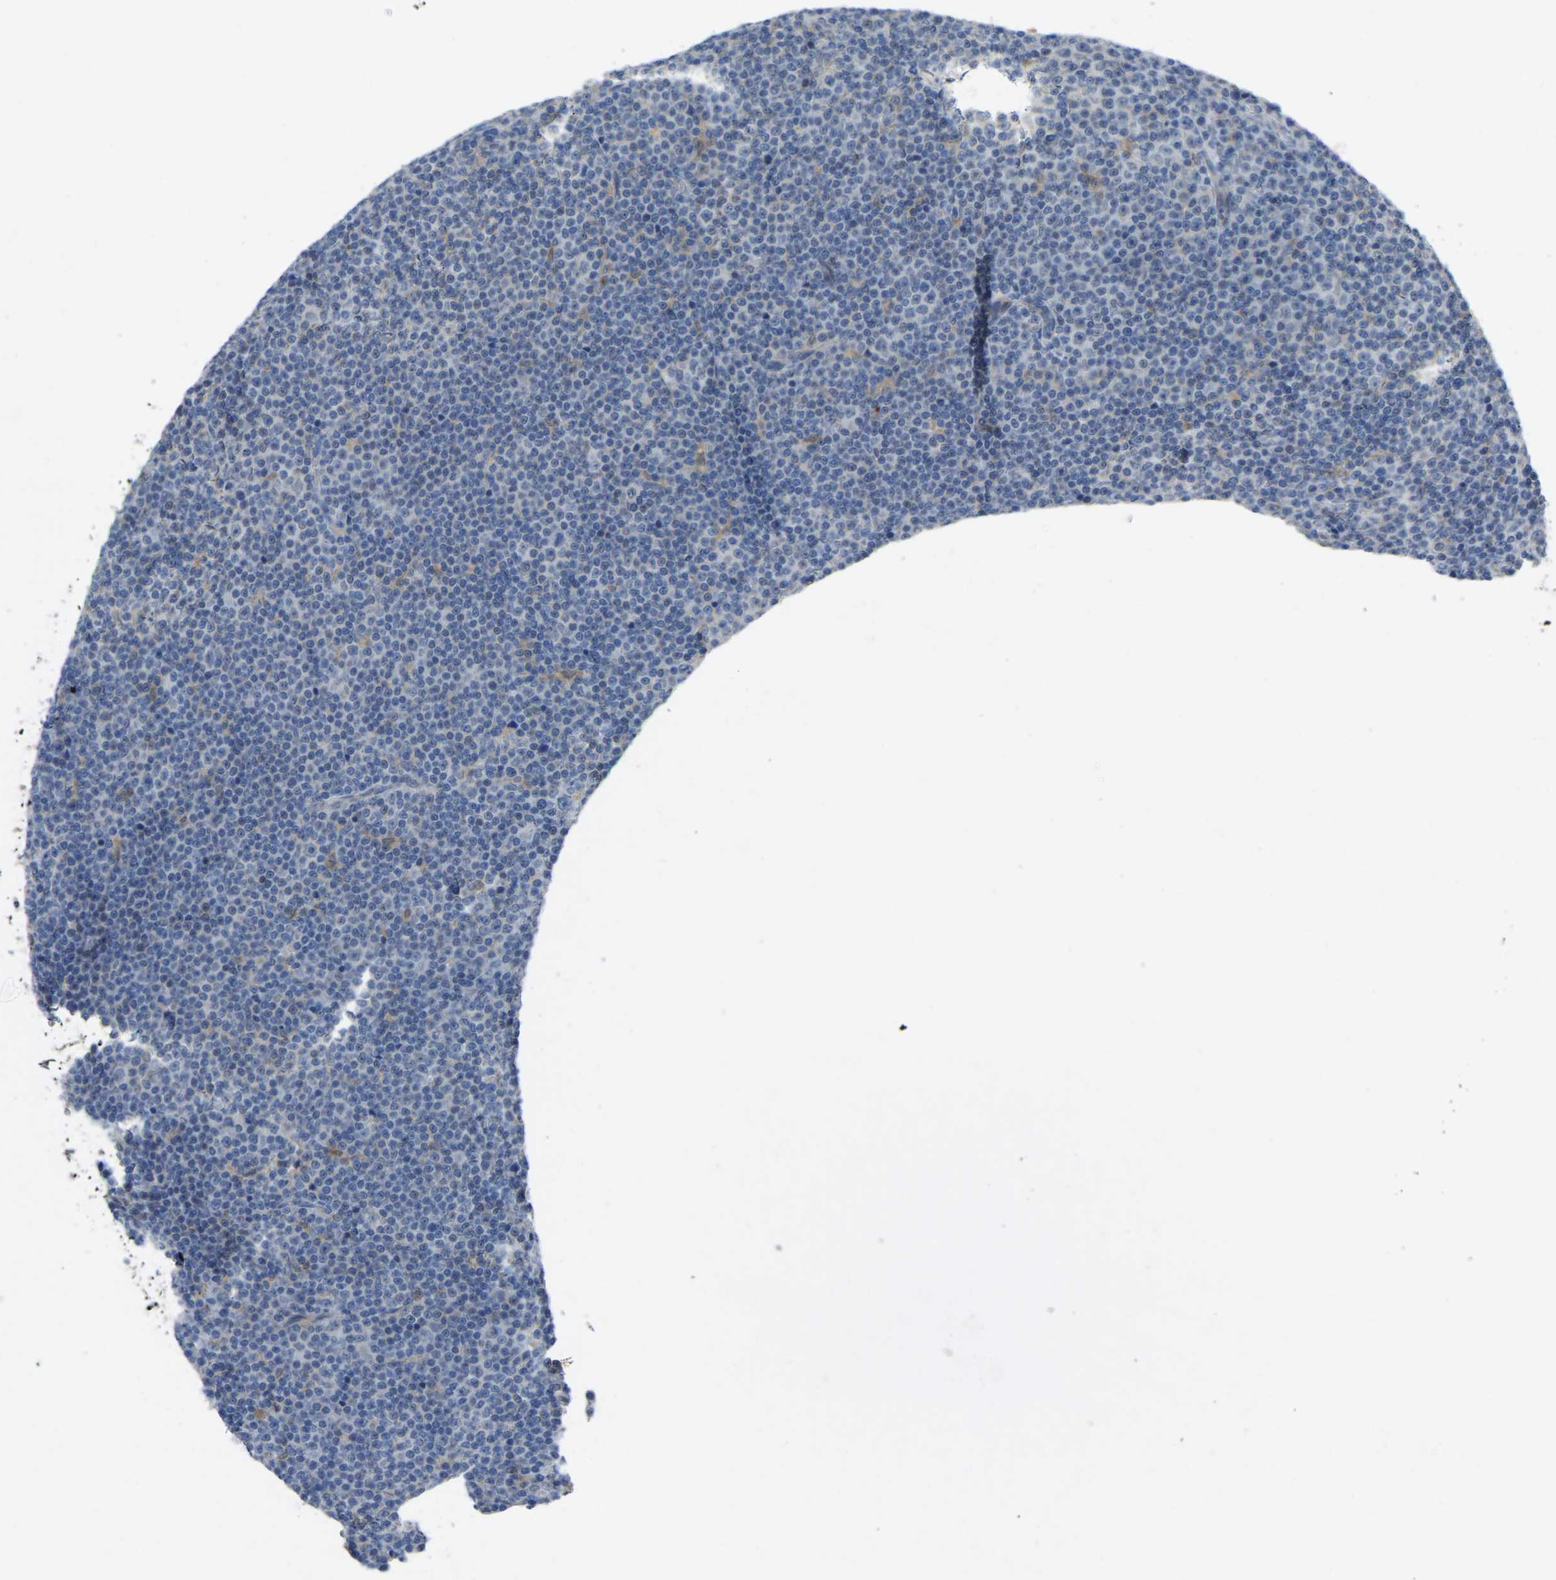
{"staining": {"intensity": "negative", "quantity": "none", "location": "none"}, "tissue": "lymphoma", "cell_type": "Tumor cells", "image_type": "cancer", "snomed": [{"axis": "morphology", "description": "Malignant lymphoma, non-Hodgkin's type, Low grade"}, {"axis": "topography", "description": "Lymph node"}], "caption": "Tumor cells are negative for protein expression in human lymphoma. (DAB (3,3'-diaminobenzidine) immunohistochemistry (IHC), high magnification).", "gene": "FHIT", "patient": {"sex": "female", "age": 67}}